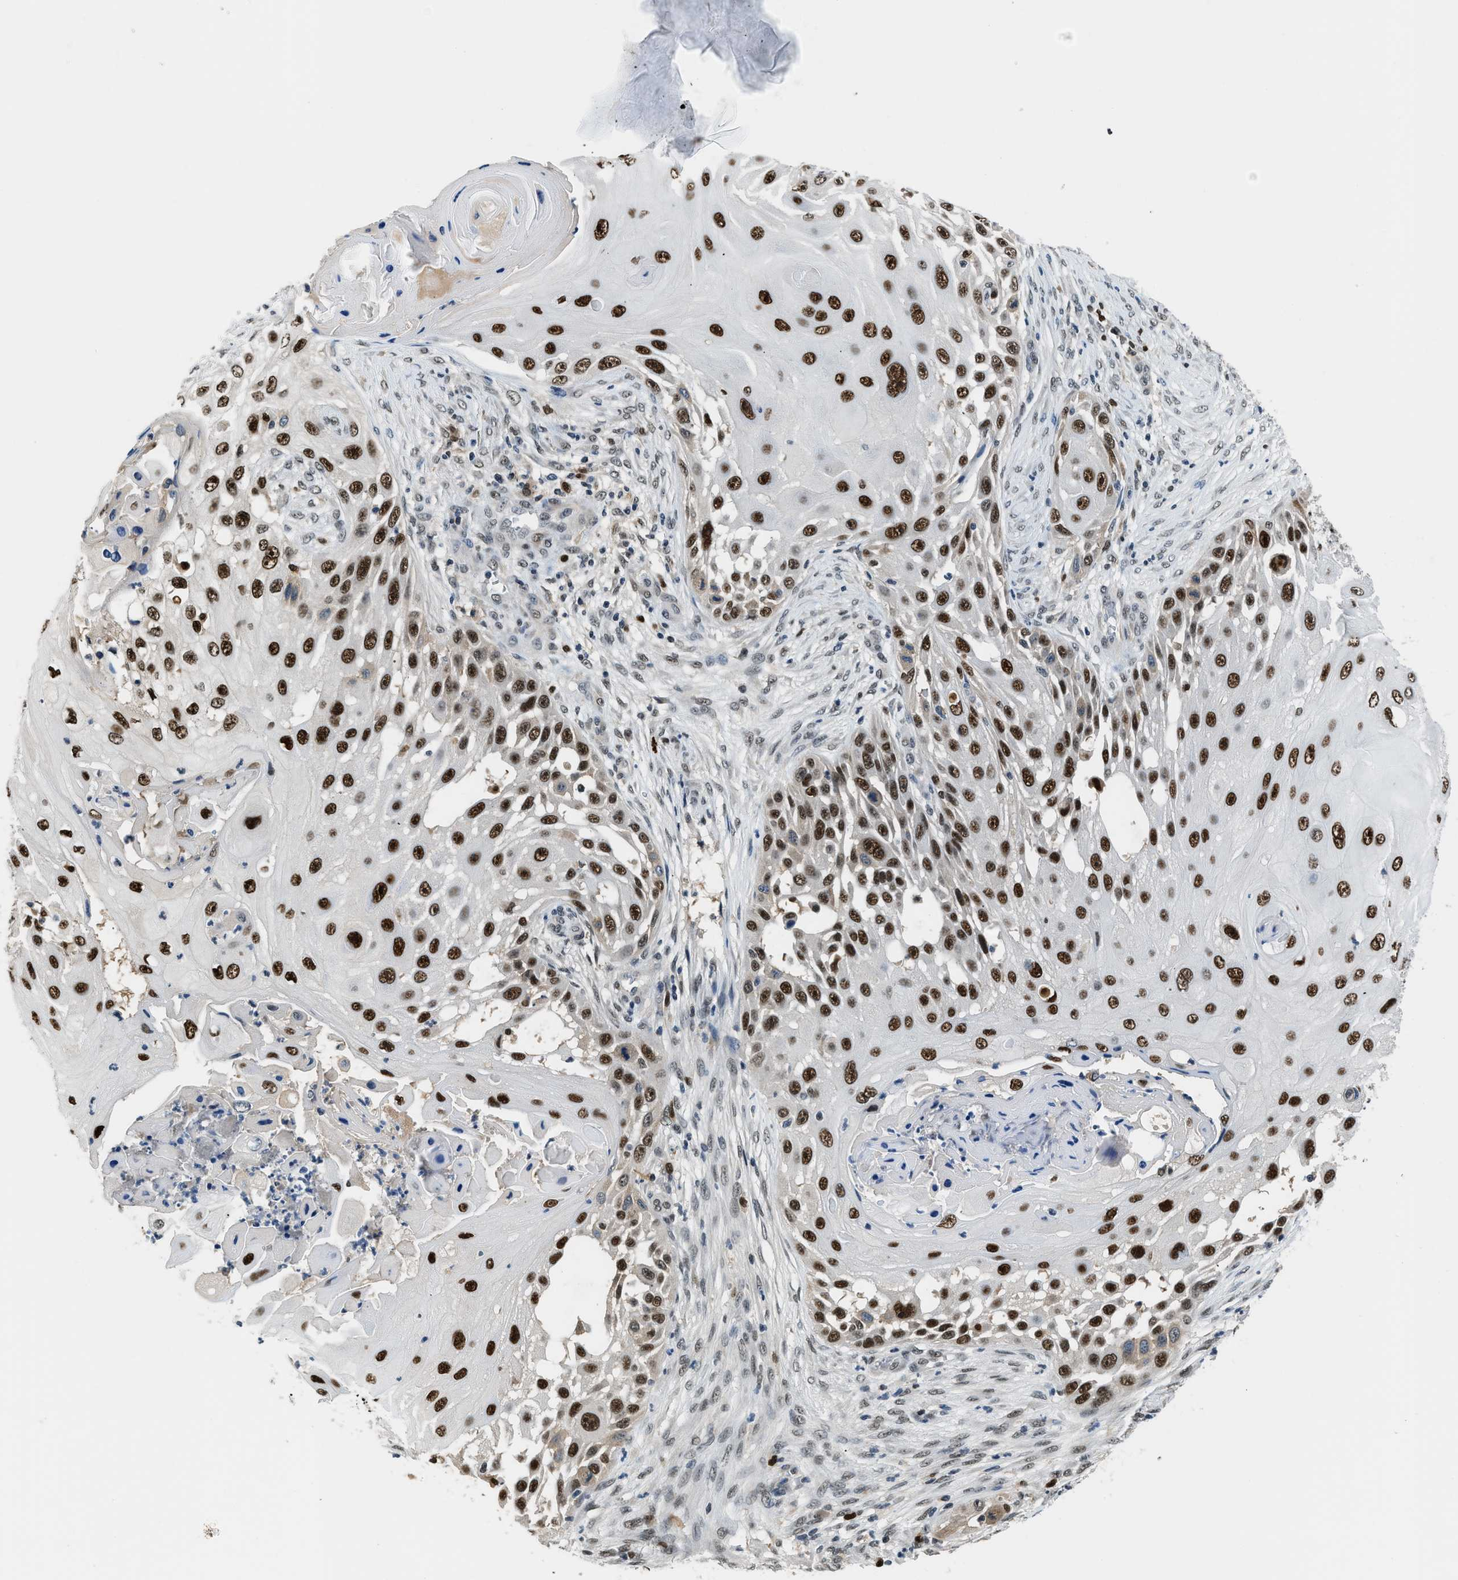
{"staining": {"intensity": "strong", "quantity": ">75%", "location": "nuclear"}, "tissue": "skin cancer", "cell_type": "Tumor cells", "image_type": "cancer", "snomed": [{"axis": "morphology", "description": "Squamous cell carcinoma, NOS"}, {"axis": "topography", "description": "Skin"}], "caption": "Immunohistochemical staining of skin cancer displays strong nuclear protein expression in approximately >75% of tumor cells.", "gene": "ALX1", "patient": {"sex": "female", "age": 44}}